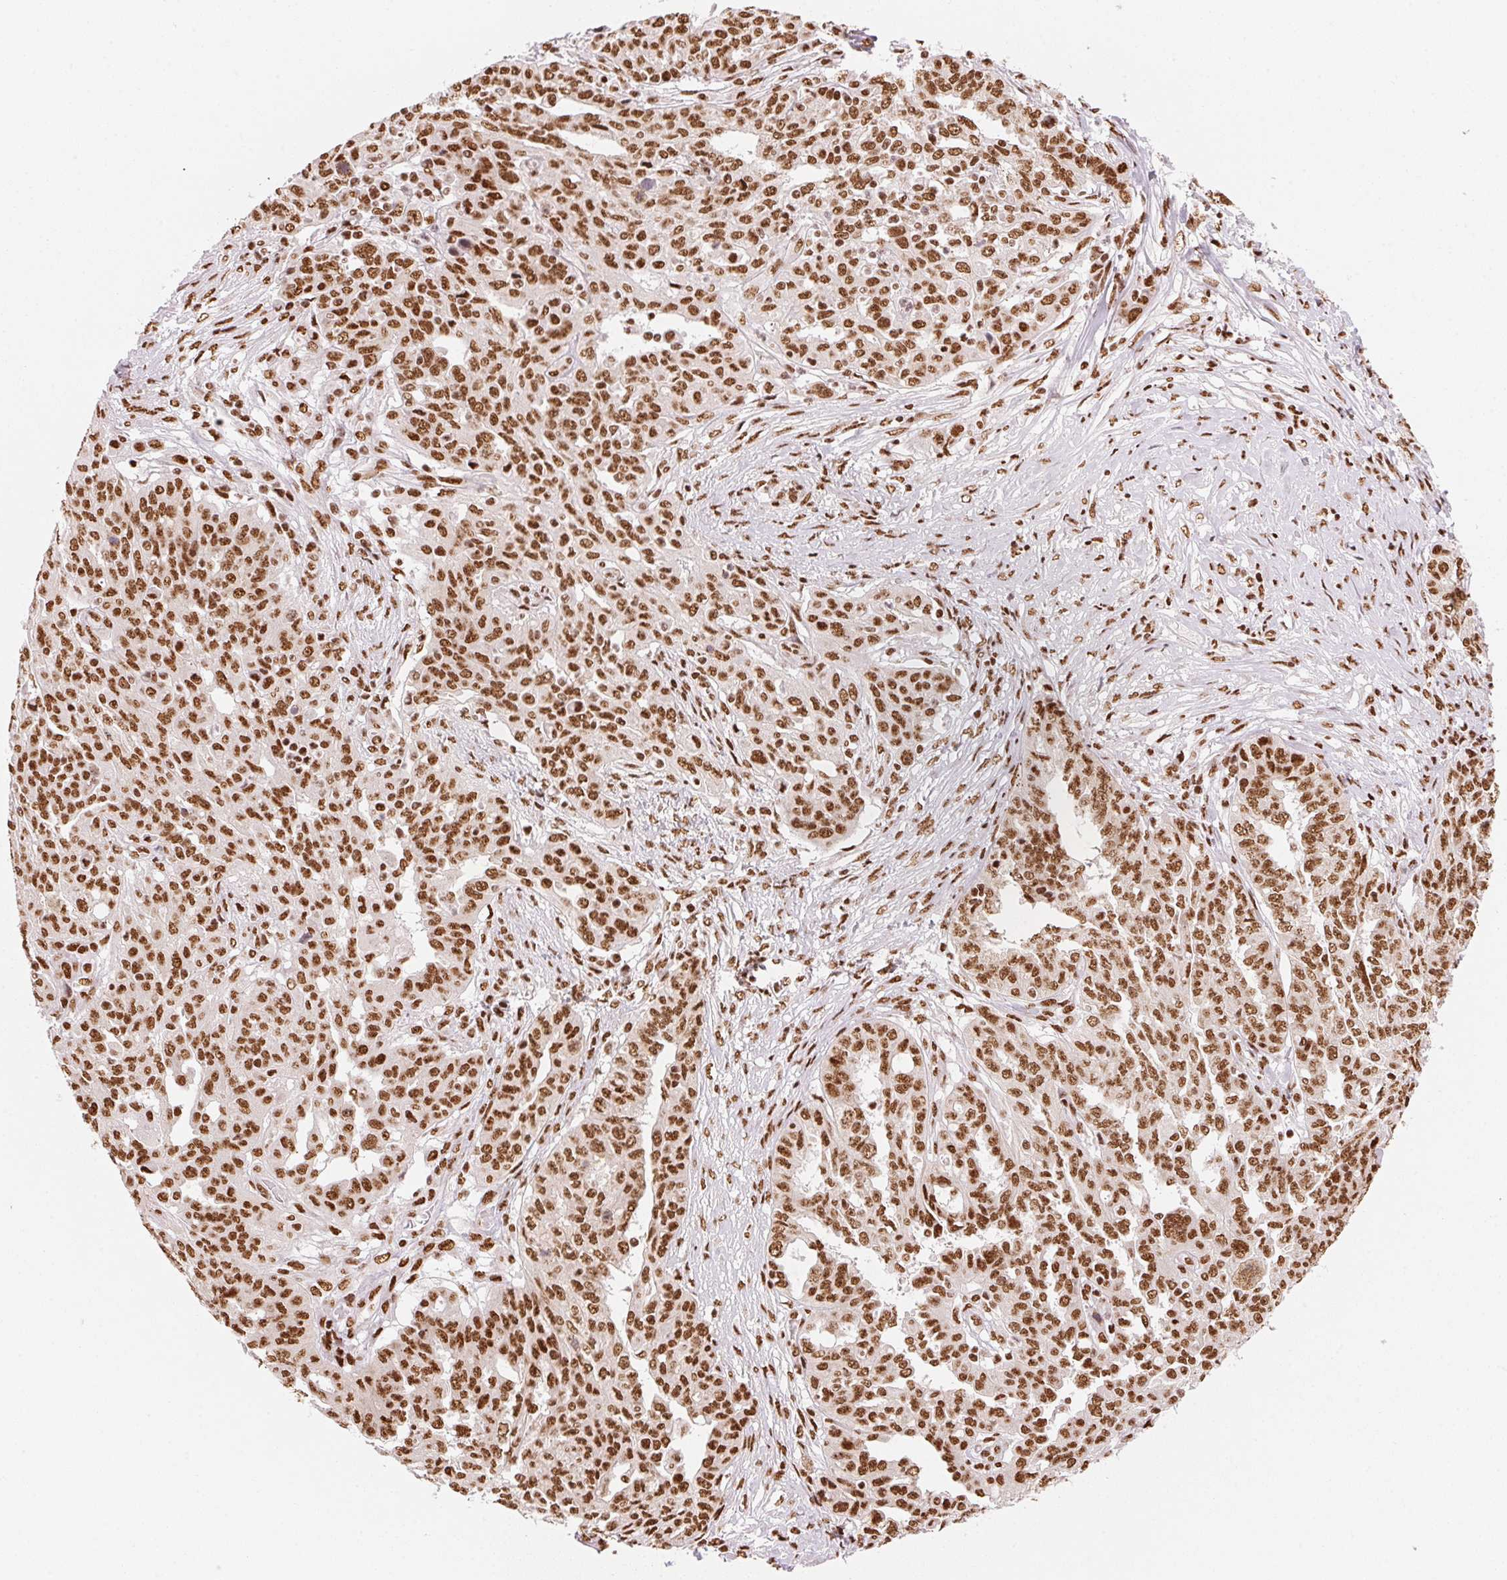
{"staining": {"intensity": "strong", "quantity": ">75%", "location": "nuclear"}, "tissue": "ovarian cancer", "cell_type": "Tumor cells", "image_type": "cancer", "snomed": [{"axis": "morphology", "description": "Cystadenocarcinoma, serous, NOS"}, {"axis": "topography", "description": "Ovary"}], "caption": "A brown stain shows strong nuclear expression of a protein in human ovarian serous cystadenocarcinoma tumor cells. (DAB (3,3'-diaminobenzidine) IHC with brightfield microscopy, high magnification).", "gene": "NXF1", "patient": {"sex": "female", "age": 67}}